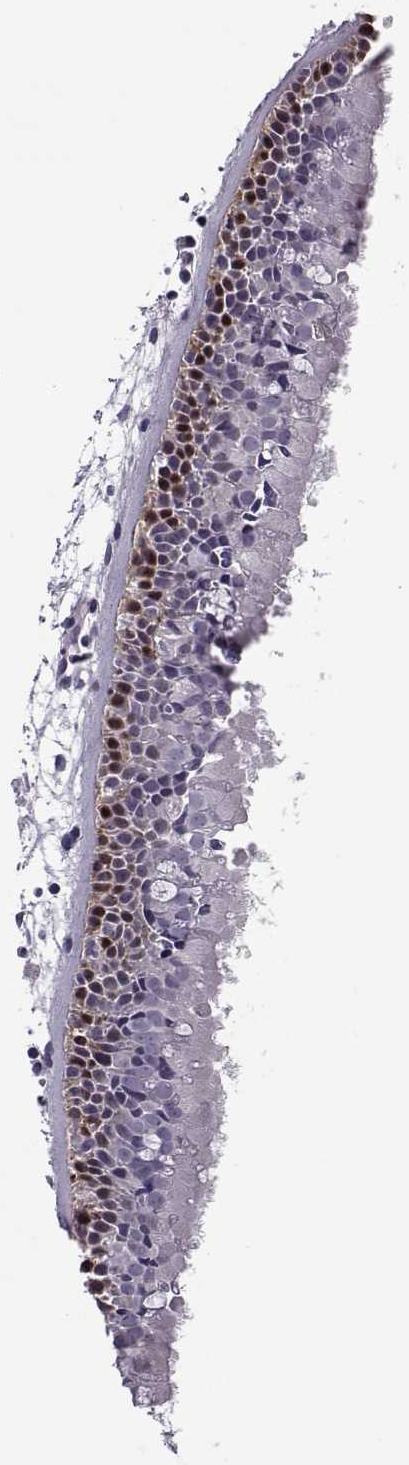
{"staining": {"intensity": "moderate", "quantity": "<25%", "location": "cytoplasmic/membranous"}, "tissue": "nasopharynx", "cell_type": "Respiratory epithelial cells", "image_type": "normal", "snomed": [{"axis": "morphology", "description": "Normal tissue, NOS"}, {"axis": "topography", "description": "Nasopharynx"}], "caption": "Immunohistochemical staining of benign human nasopharynx displays low levels of moderate cytoplasmic/membranous expression in about <25% of respiratory epithelial cells.", "gene": "OIP5", "patient": {"sex": "female", "age": 68}}